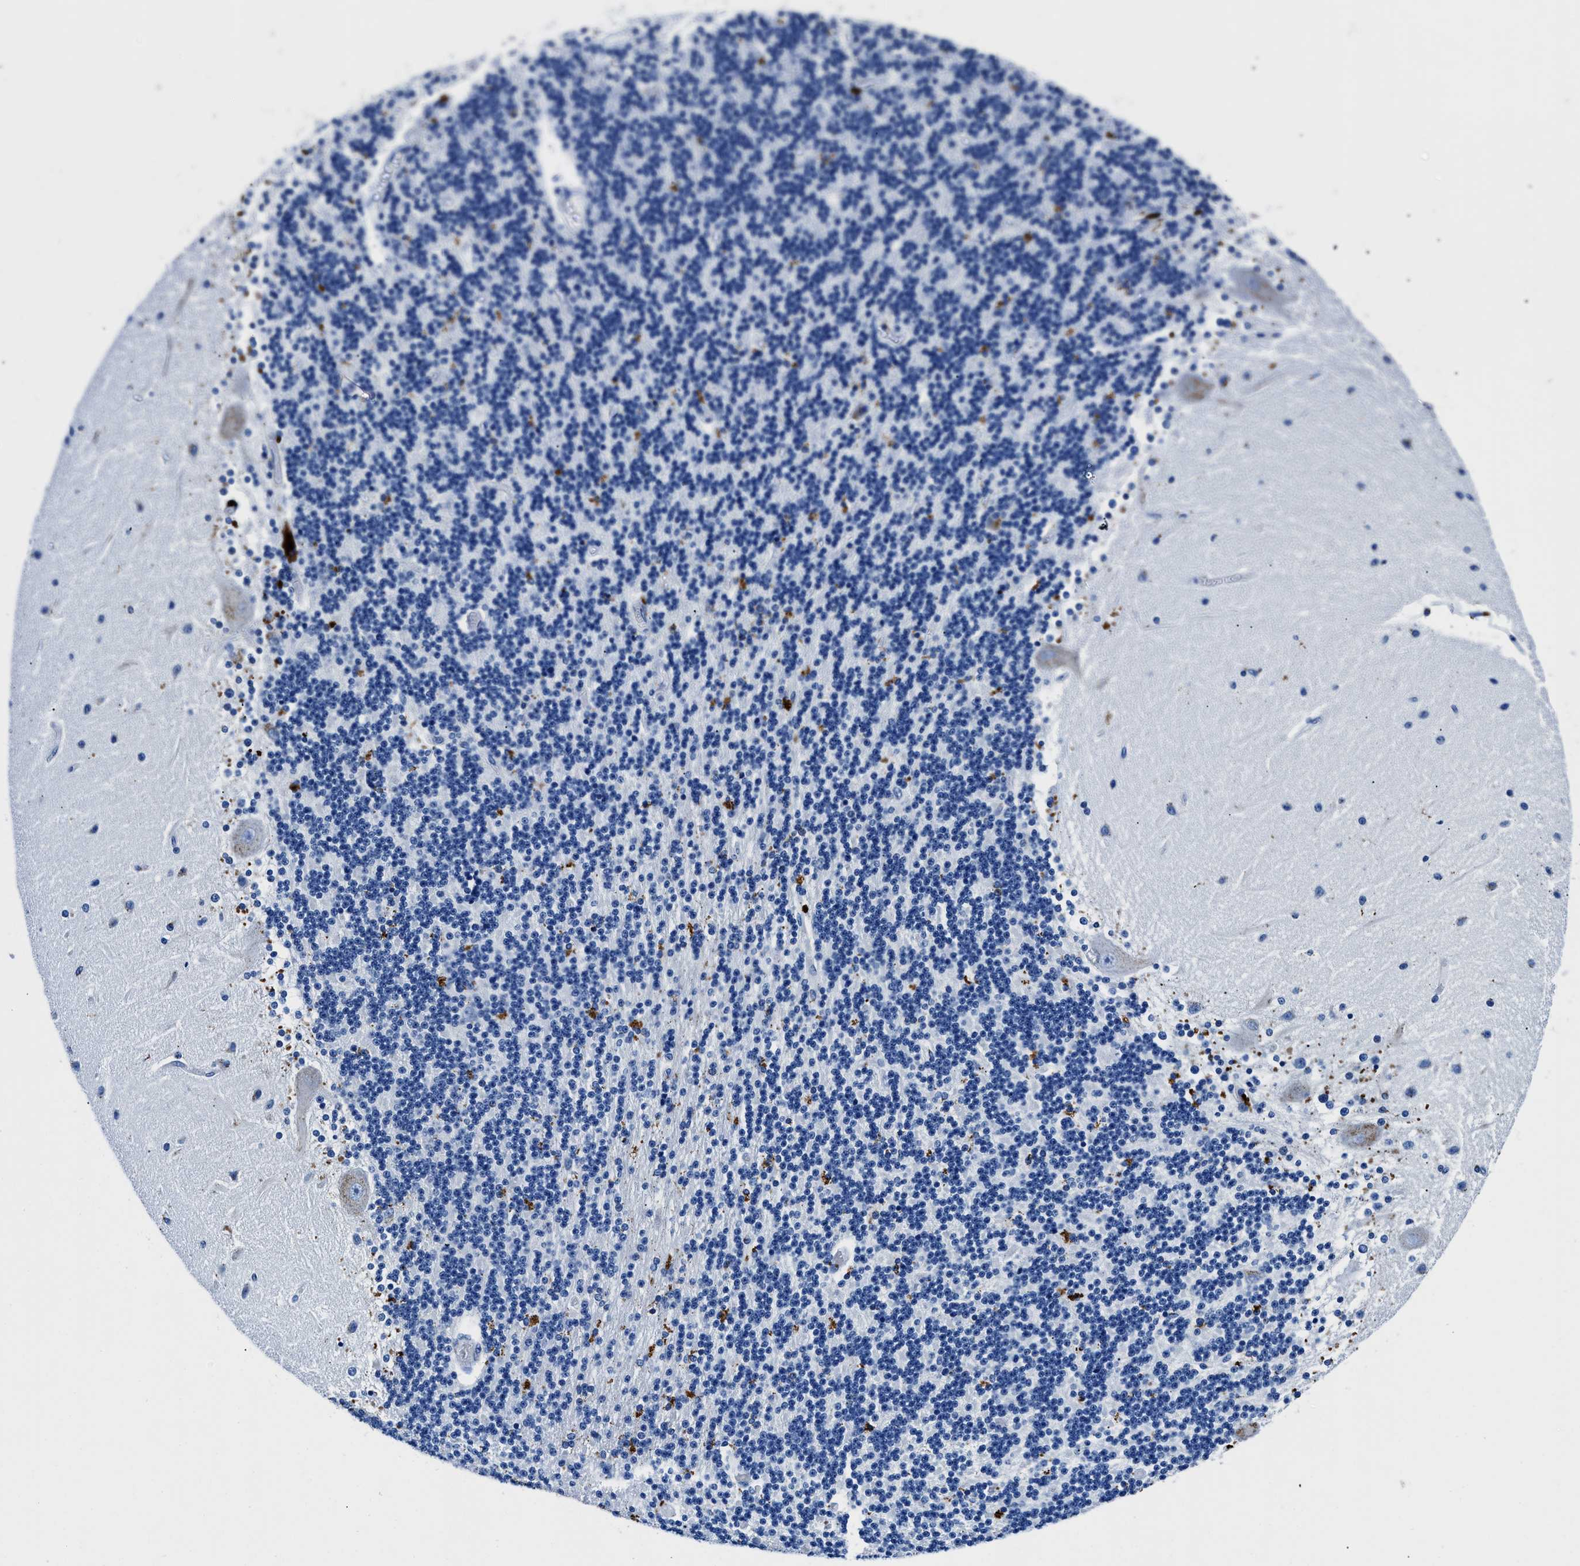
{"staining": {"intensity": "moderate", "quantity": "<25%", "location": "cytoplasmic/membranous"}, "tissue": "cerebellum", "cell_type": "Cells in granular layer", "image_type": "normal", "snomed": [{"axis": "morphology", "description": "Normal tissue, NOS"}, {"axis": "topography", "description": "Cerebellum"}], "caption": "Cerebellum stained for a protein shows moderate cytoplasmic/membranous positivity in cells in granular layer. (Brightfield microscopy of DAB IHC at high magnification).", "gene": "OR14K1", "patient": {"sex": "female", "age": 54}}